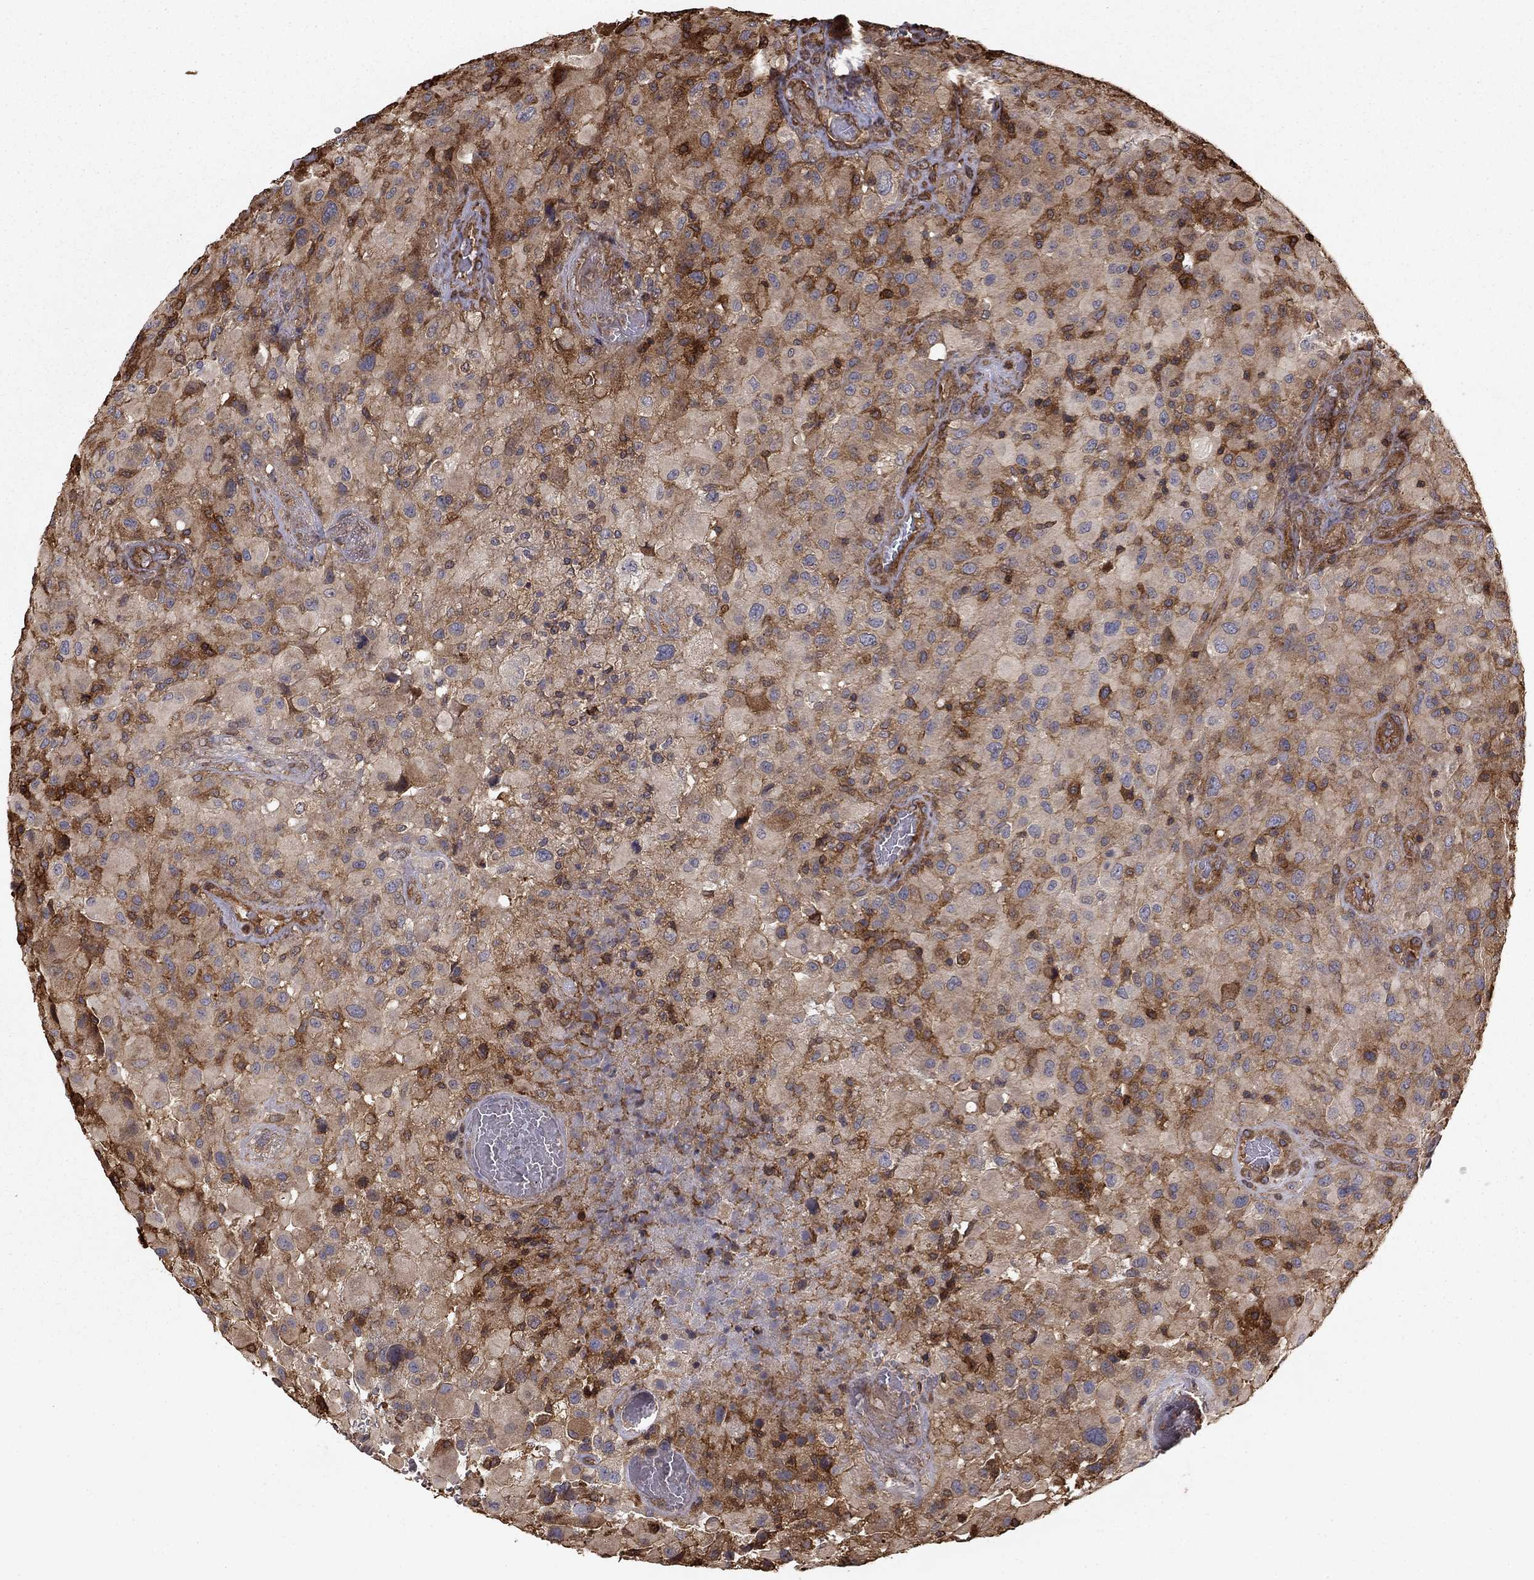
{"staining": {"intensity": "weak", "quantity": "25%-75%", "location": "cytoplasmic/membranous"}, "tissue": "glioma", "cell_type": "Tumor cells", "image_type": "cancer", "snomed": [{"axis": "morphology", "description": "Glioma, malignant, High grade"}, {"axis": "topography", "description": "Cerebral cortex"}], "caption": "Protein analysis of high-grade glioma (malignant) tissue shows weak cytoplasmic/membranous expression in about 25%-75% of tumor cells.", "gene": "HABP4", "patient": {"sex": "male", "age": 35}}